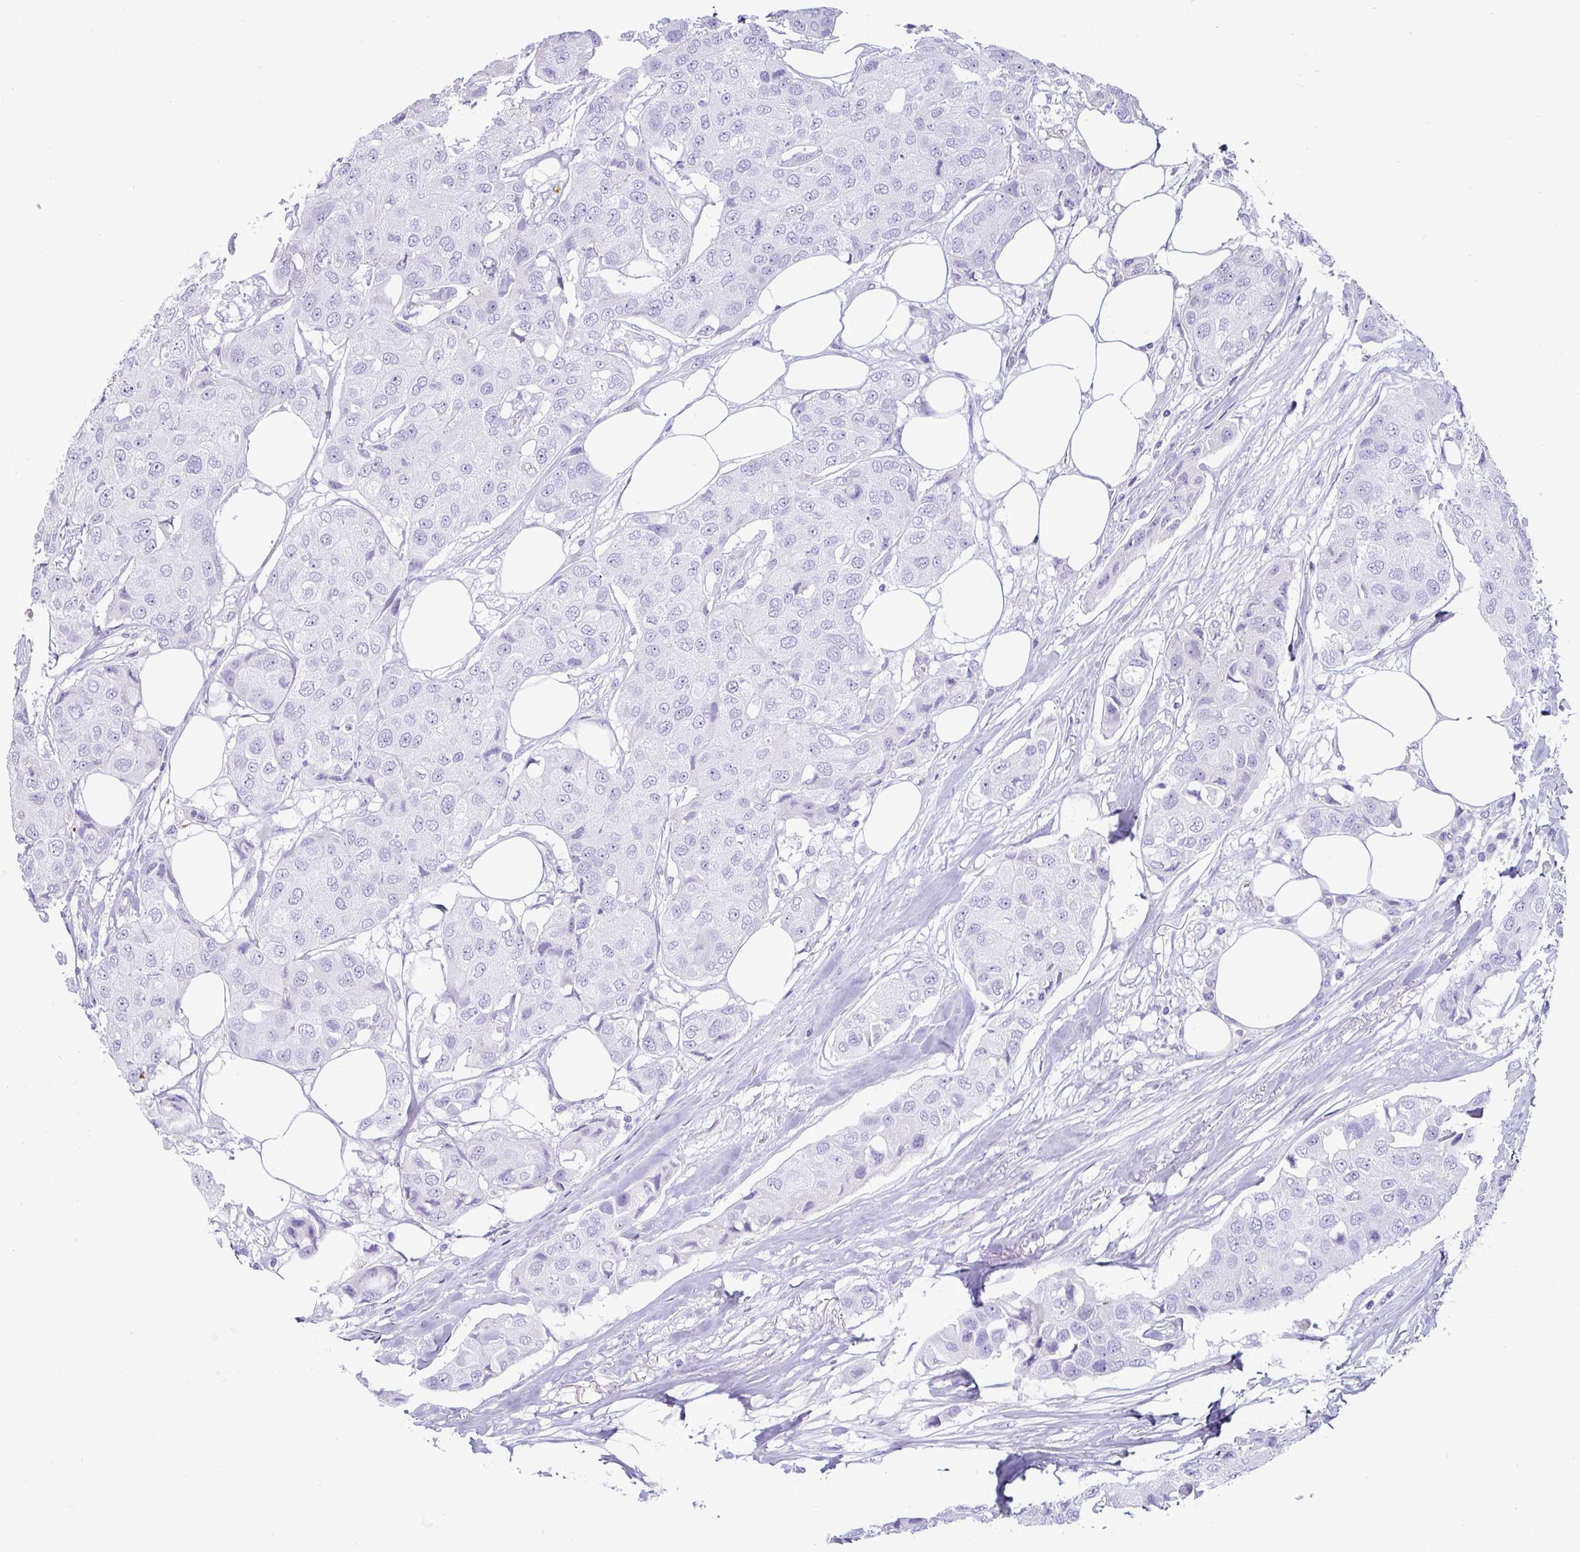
{"staining": {"intensity": "negative", "quantity": "none", "location": "none"}, "tissue": "breast cancer", "cell_type": "Tumor cells", "image_type": "cancer", "snomed": [{"axis": "morphology", "description": "Duct carcinoma"}, {"axis": "topography", "description": "Breast"}], "caption": "The histopathology image shows no significant staining in tumor cells of breast cancer (invasive ductal carcinoma).", "gene": "VCX2", "patient": {"sex": "female", "age": 80}}